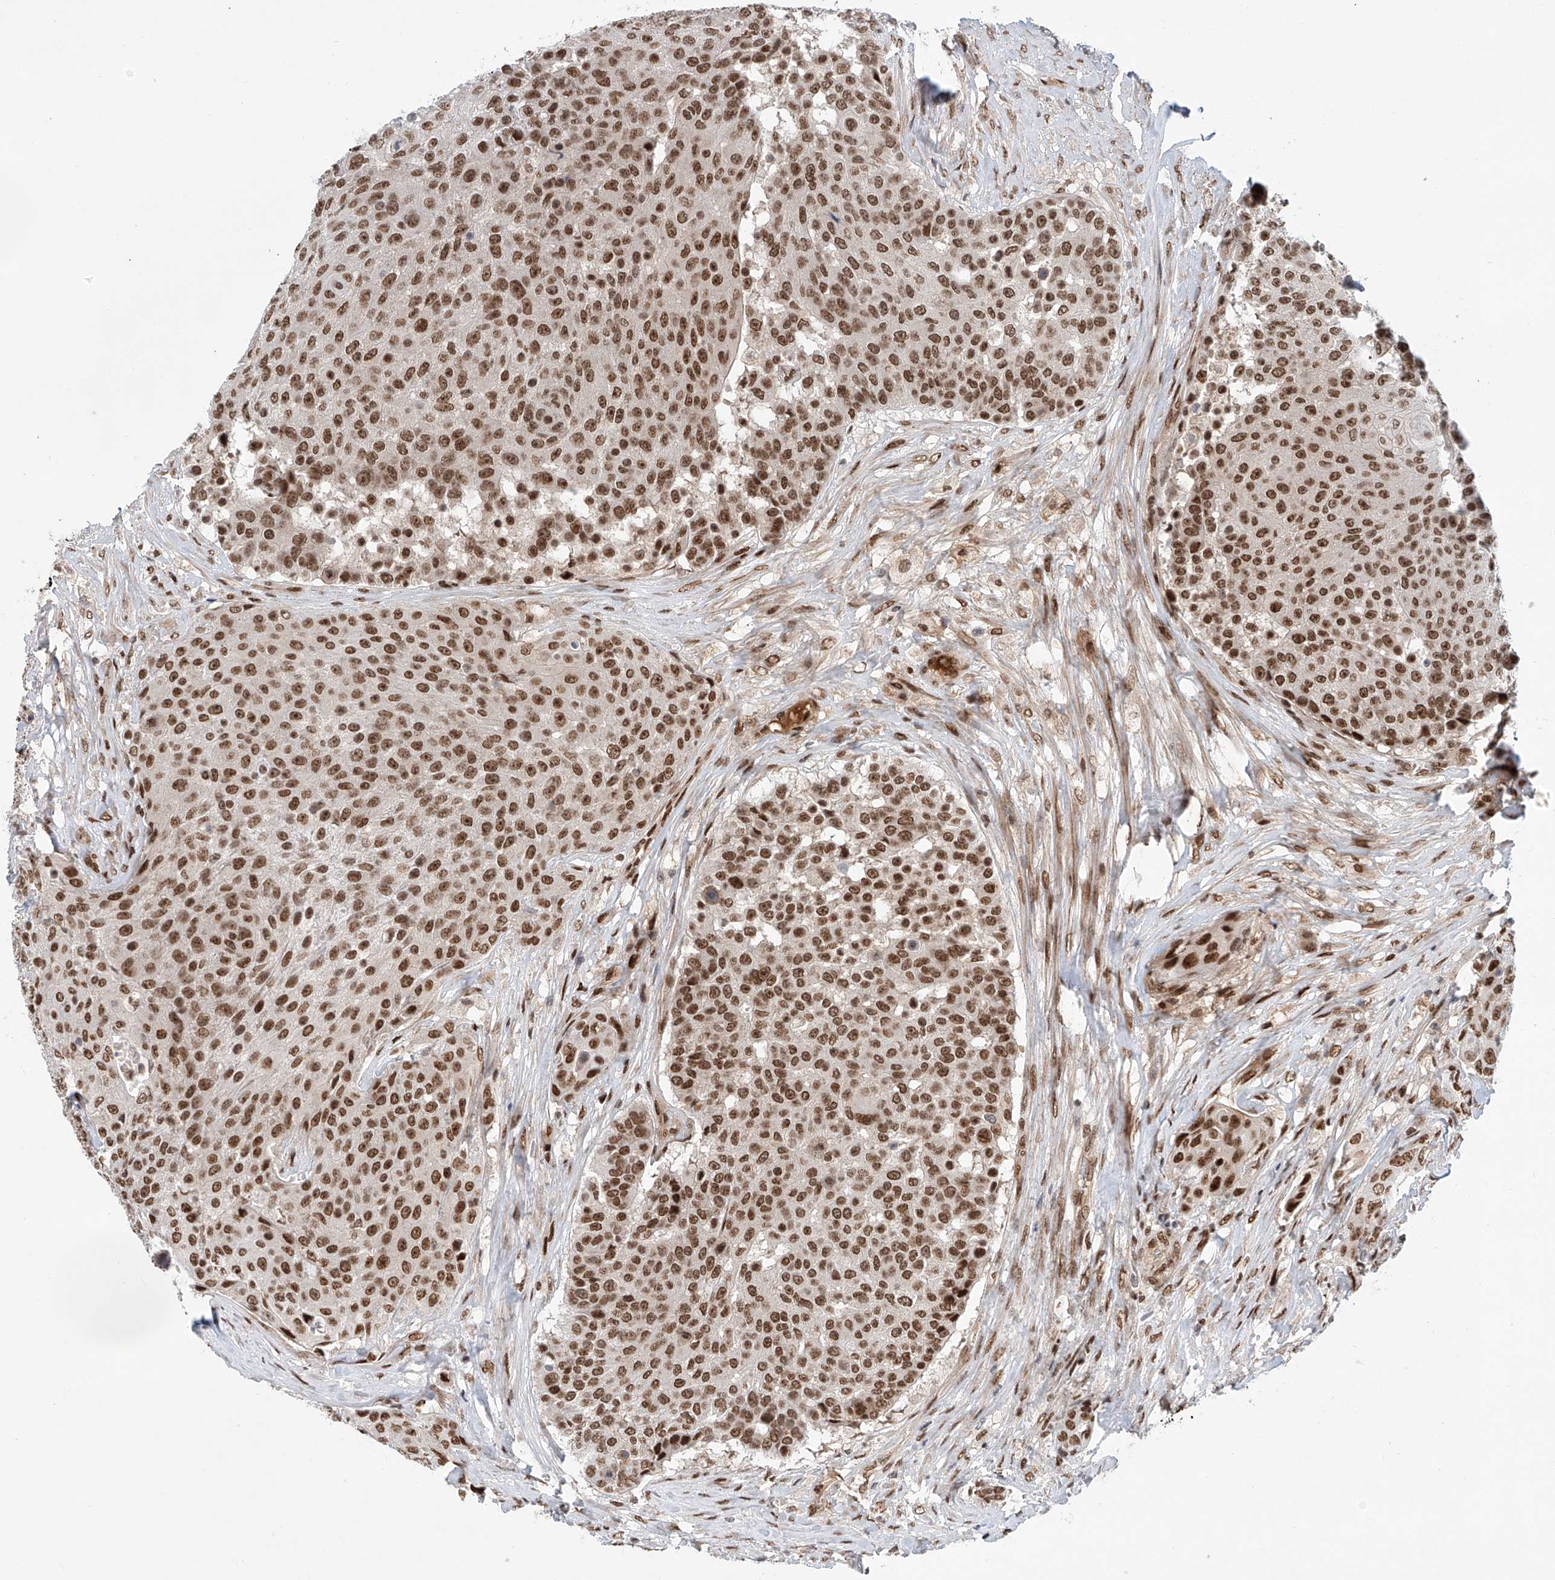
{"staining": {"intensity": "strong", "quantity": ">75%", "location": "nuclear"}, "tissue": "urothelial cancer", "cell_type": "Tumor cells", "image_type": "cancer", "snomed": [{"axis": "morphology", "description": "Urothelial carcinoma, High grade"}, {"axis": "topography", "description": "Urinary bladder"}], "caption": "IHC (DAB (3,3'-diaminobenzidine)) staining of high-grade urothelial carcinoma reveals strong nuclear protein positivity in approximately >75% of tumor cells. (Stains: DAB in brown, nuclei in blue, Microscopy: brightfield microscopy at high magnification).", "gene": "ZNF470", "patient": {"sex": "female", "age": 63}}